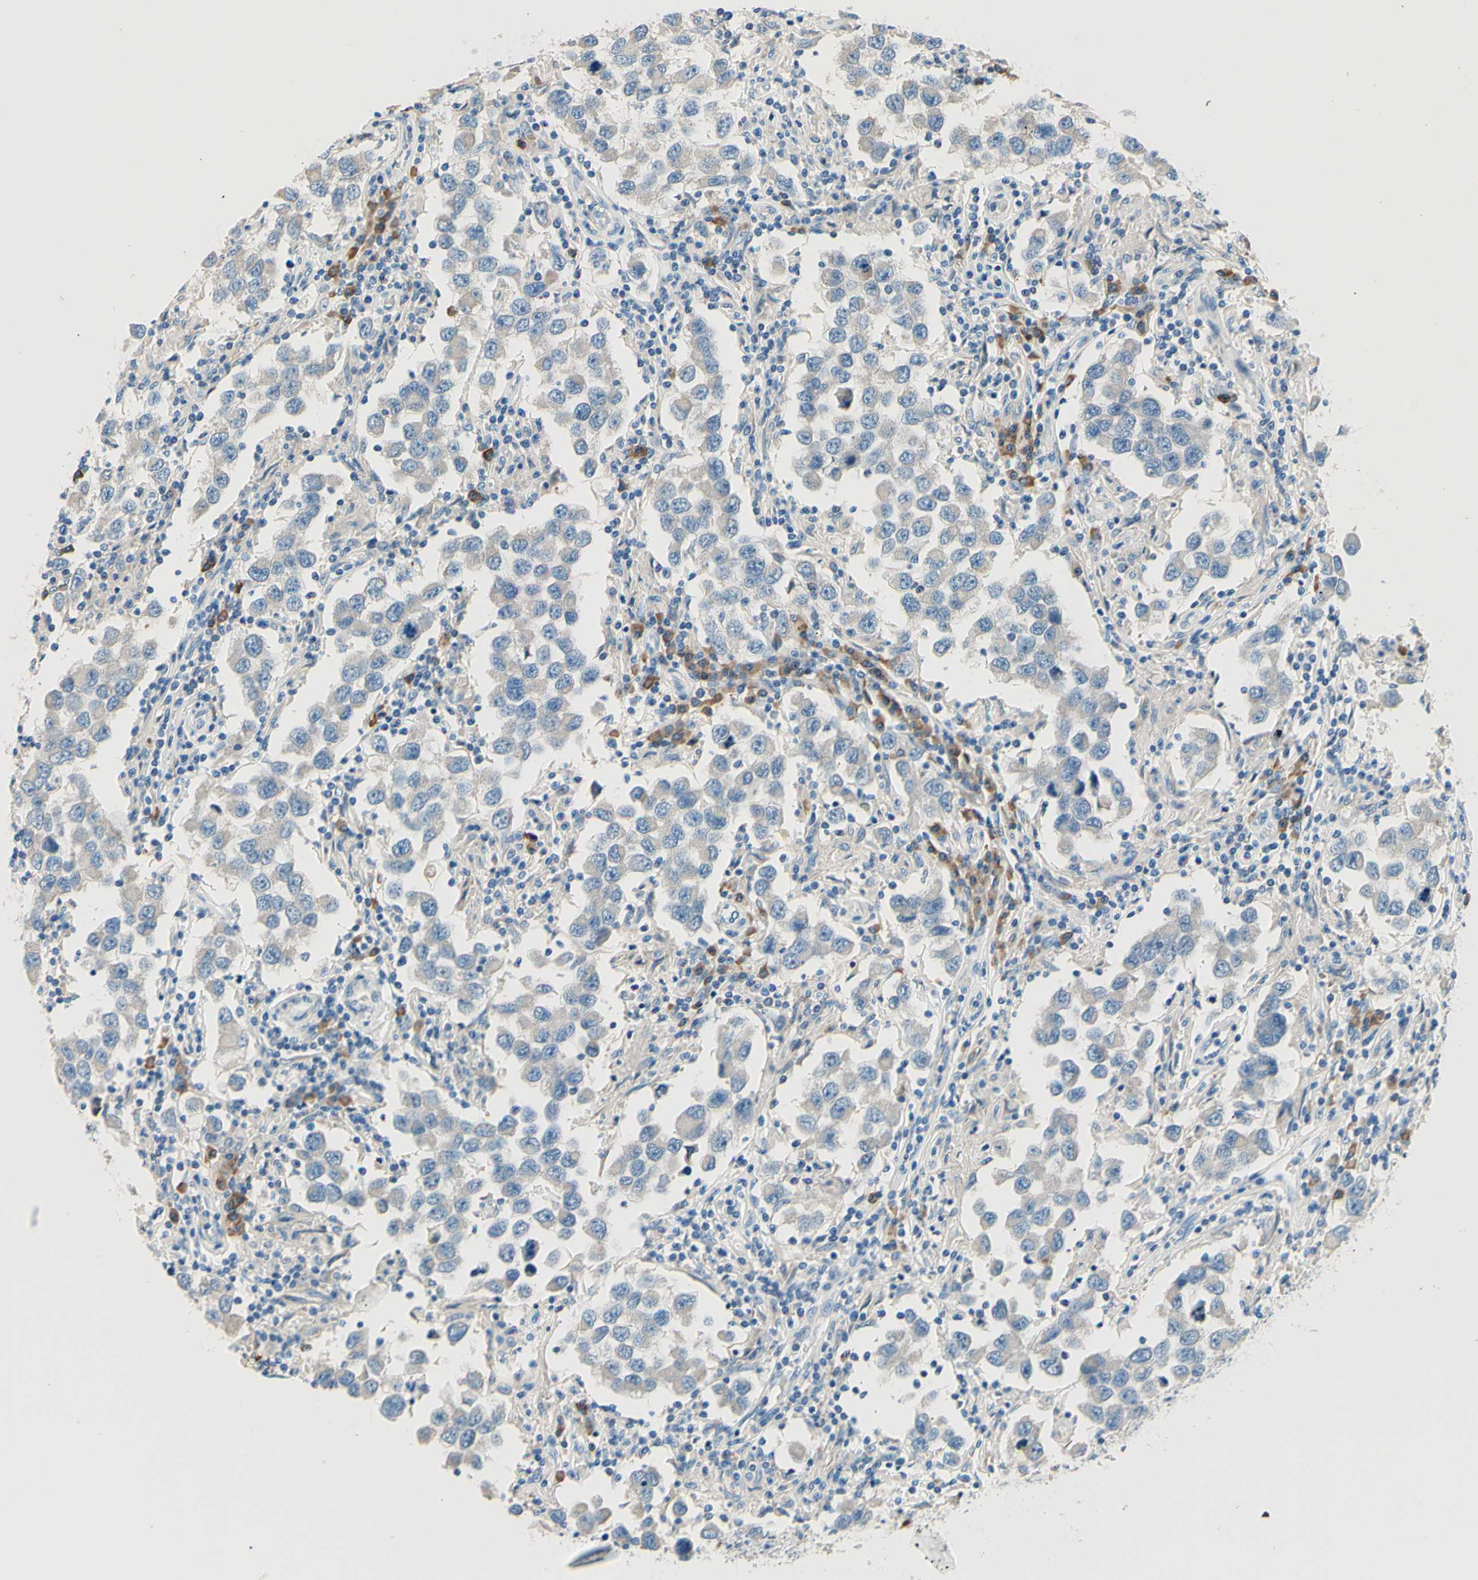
{"staining": {"intensity": "negative", "quantity": "none", "location": "none"}, "tissue": "testis cancer", "cell_type": "Tumor cells", "image_type": "cancer", "snomed": [{"axis": "morphology", "description": "Carcinoma, Embryonal, NOS"}, {"axis": "topography", "description": "Testis"}], "caption": "Testis cancer stained for a protein using IHC exhibits no expression tumor cells.", "gene": "PASD1", "patient": {"sex": "male", "age": 21}}